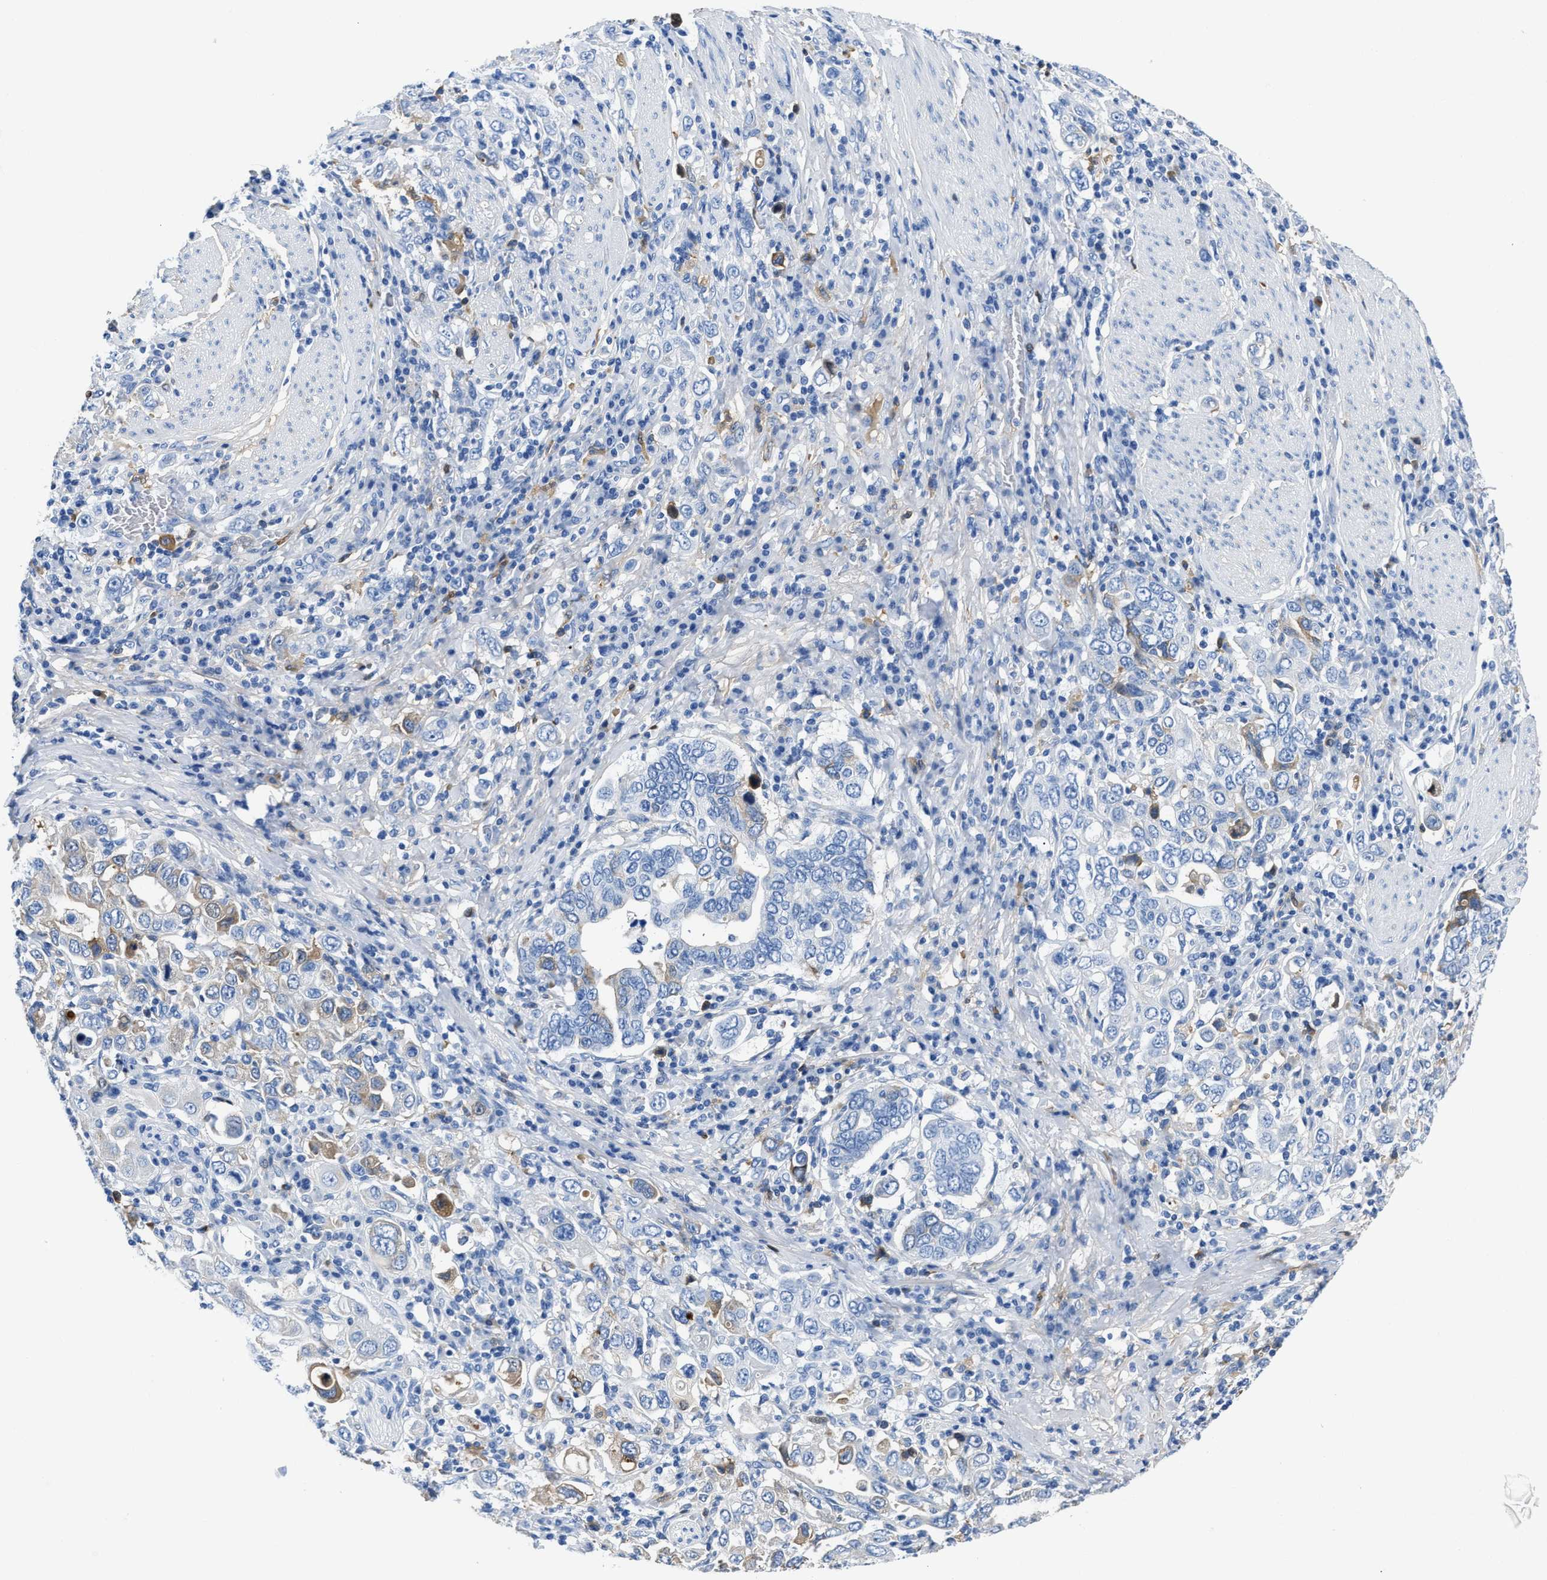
{"staining": {"intensity": "moderate", "quantity": "<25%", "location": "cytoplasmic/membranous"}, "tissue": "stomach cancer", "cell_type": "Tumor cells", "image_type": "cancer", "snomed": [{"axis": "morphology", "description": "Adenocarcinoma, NOS"}, {"axis": "topography", "description": "Stomach, upper"}], "caption": "Brown immunohistochemical staining in stomach cancer (adenocarcinoma) reveals moderate cytoplasmic/membranous expression in approximately <25% of tumor cells.", "gene": "GC", "patient": {"sex": "male", "age": 62}}